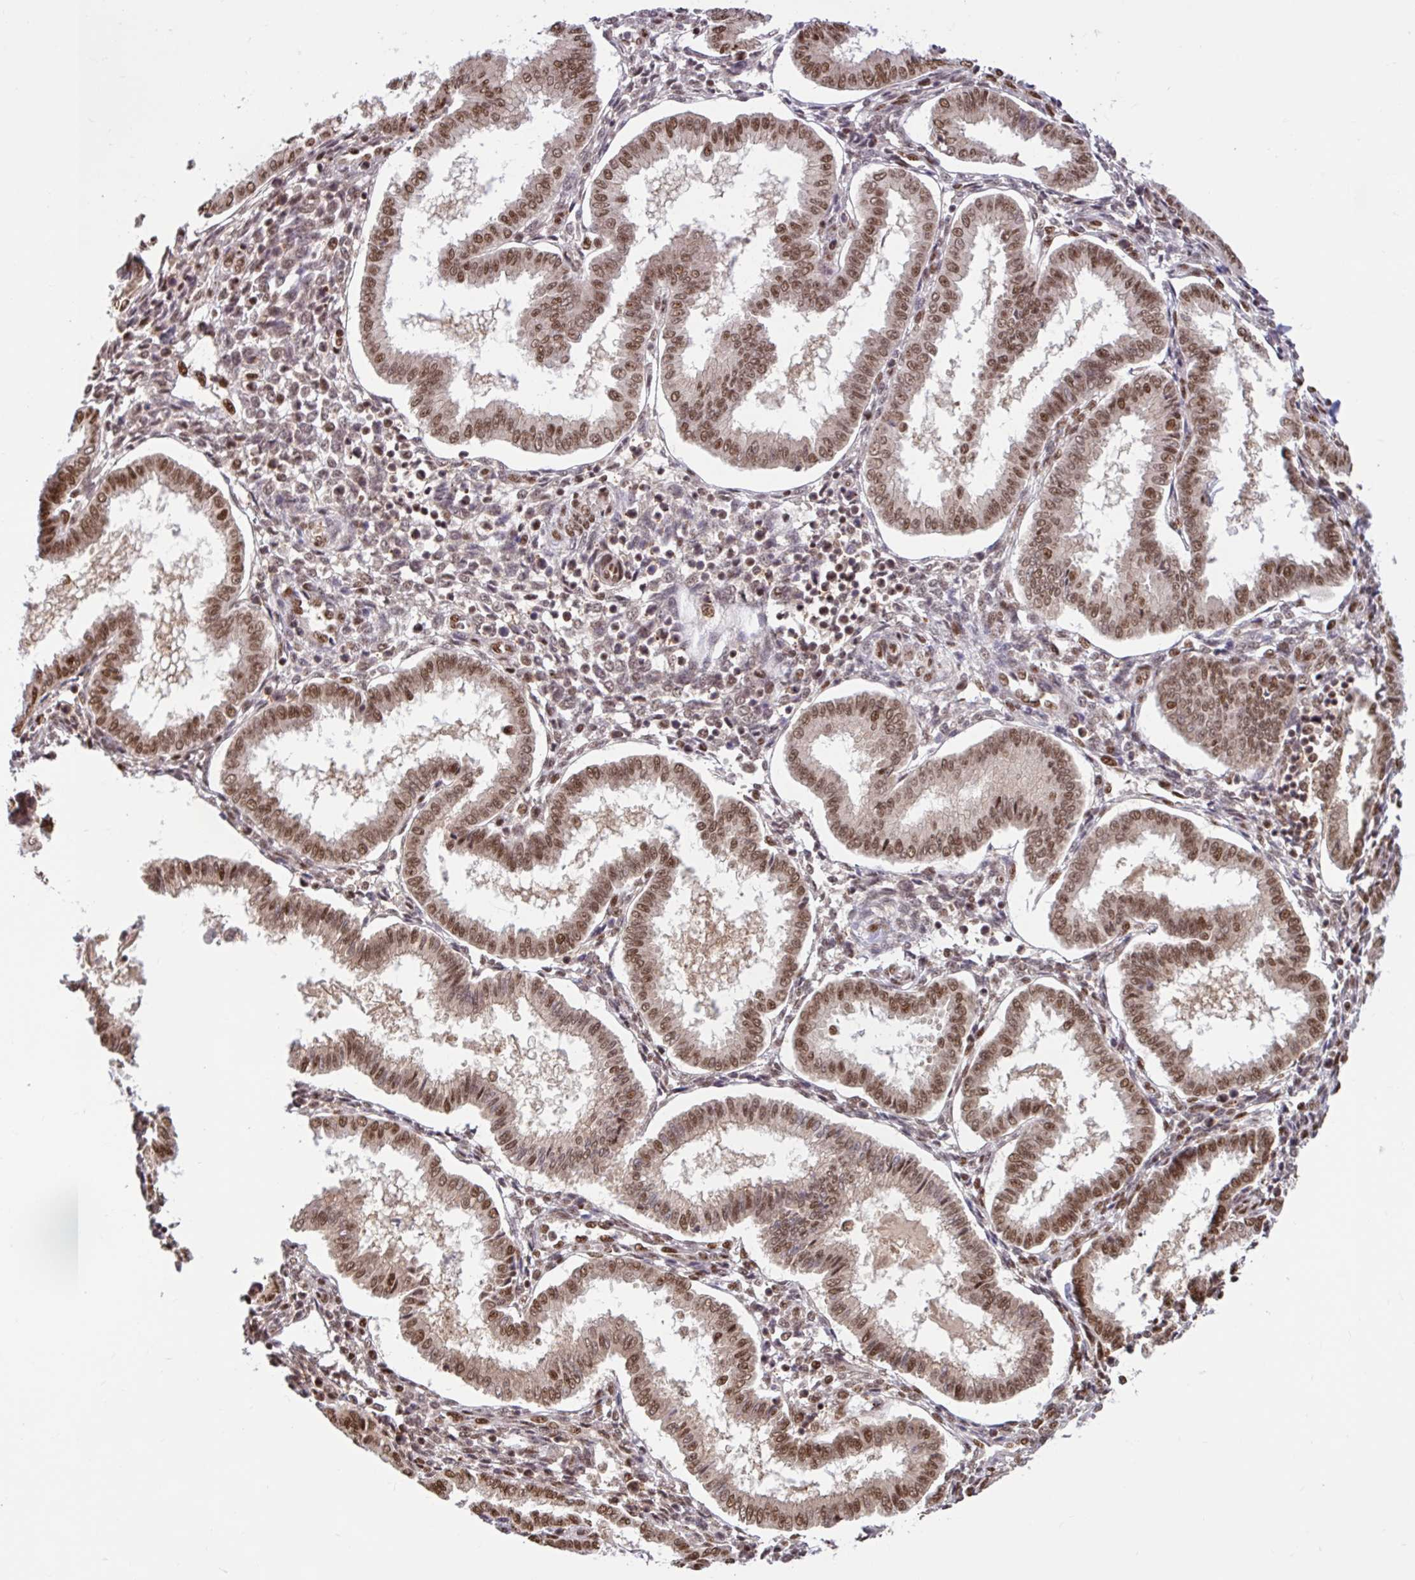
{"staining": {"intensity": "moderate", "quantity": "25%-75%", "location": "nuclear"}, "tissue": "endometrium", "cell_type": "Cells in endometrial stroma", "image_type": "normal", "snomed": [{"axis": "morphology", "description": "Normal tissue, NOS"}, {"axis": "topography", "description": "Endometrium"}], "caption": "Immunohistochemical staining of unremarkable human endometrium exhibits moderate nuclear protein expression in about 25%-75% of cells in endometrial stroma.", "gene": "ABCA9", "patient": {"sex": "female", "age": 24}}